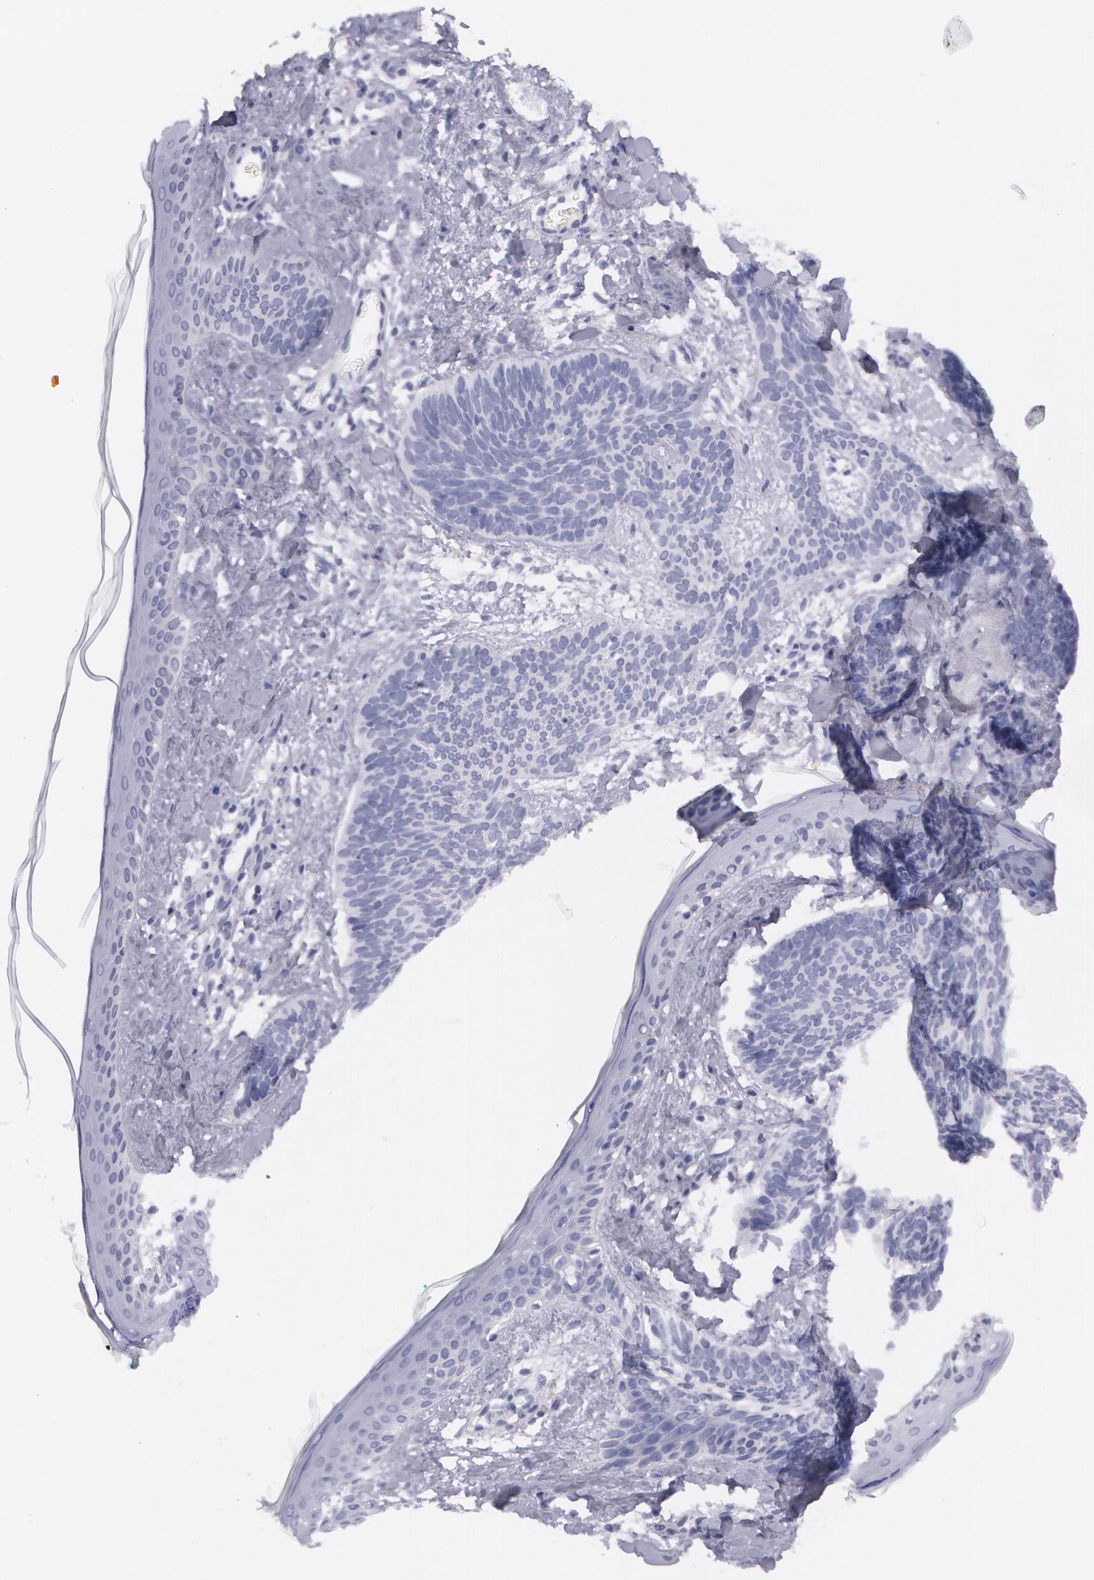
{"staining": {"intensity": "negative", "quantity": "none", "location": "none"}, "tissue": "skin cancer", "cell_type": "Tumor cells", "image_type": "cancer", "snomed": [{"axis": "morphology", "description": "Basal cell carcinoma"}, {"axis": "topography", "description": "Skin"}], "caption": "Immunohistochemistry (IHC) micrograph of skin cancer (basal cell carcinoma) stained for a protein (brown), which shows no positivity in tumor cells. (Stains: DAB (3,3'-diaminobenzidine) immunohistochemistry with hematoxylin counter stain, Microscopy: brightfield microscopy at high magnification).", "gene": "AMACR", "patient": {"sex": "female", "age": 81}}